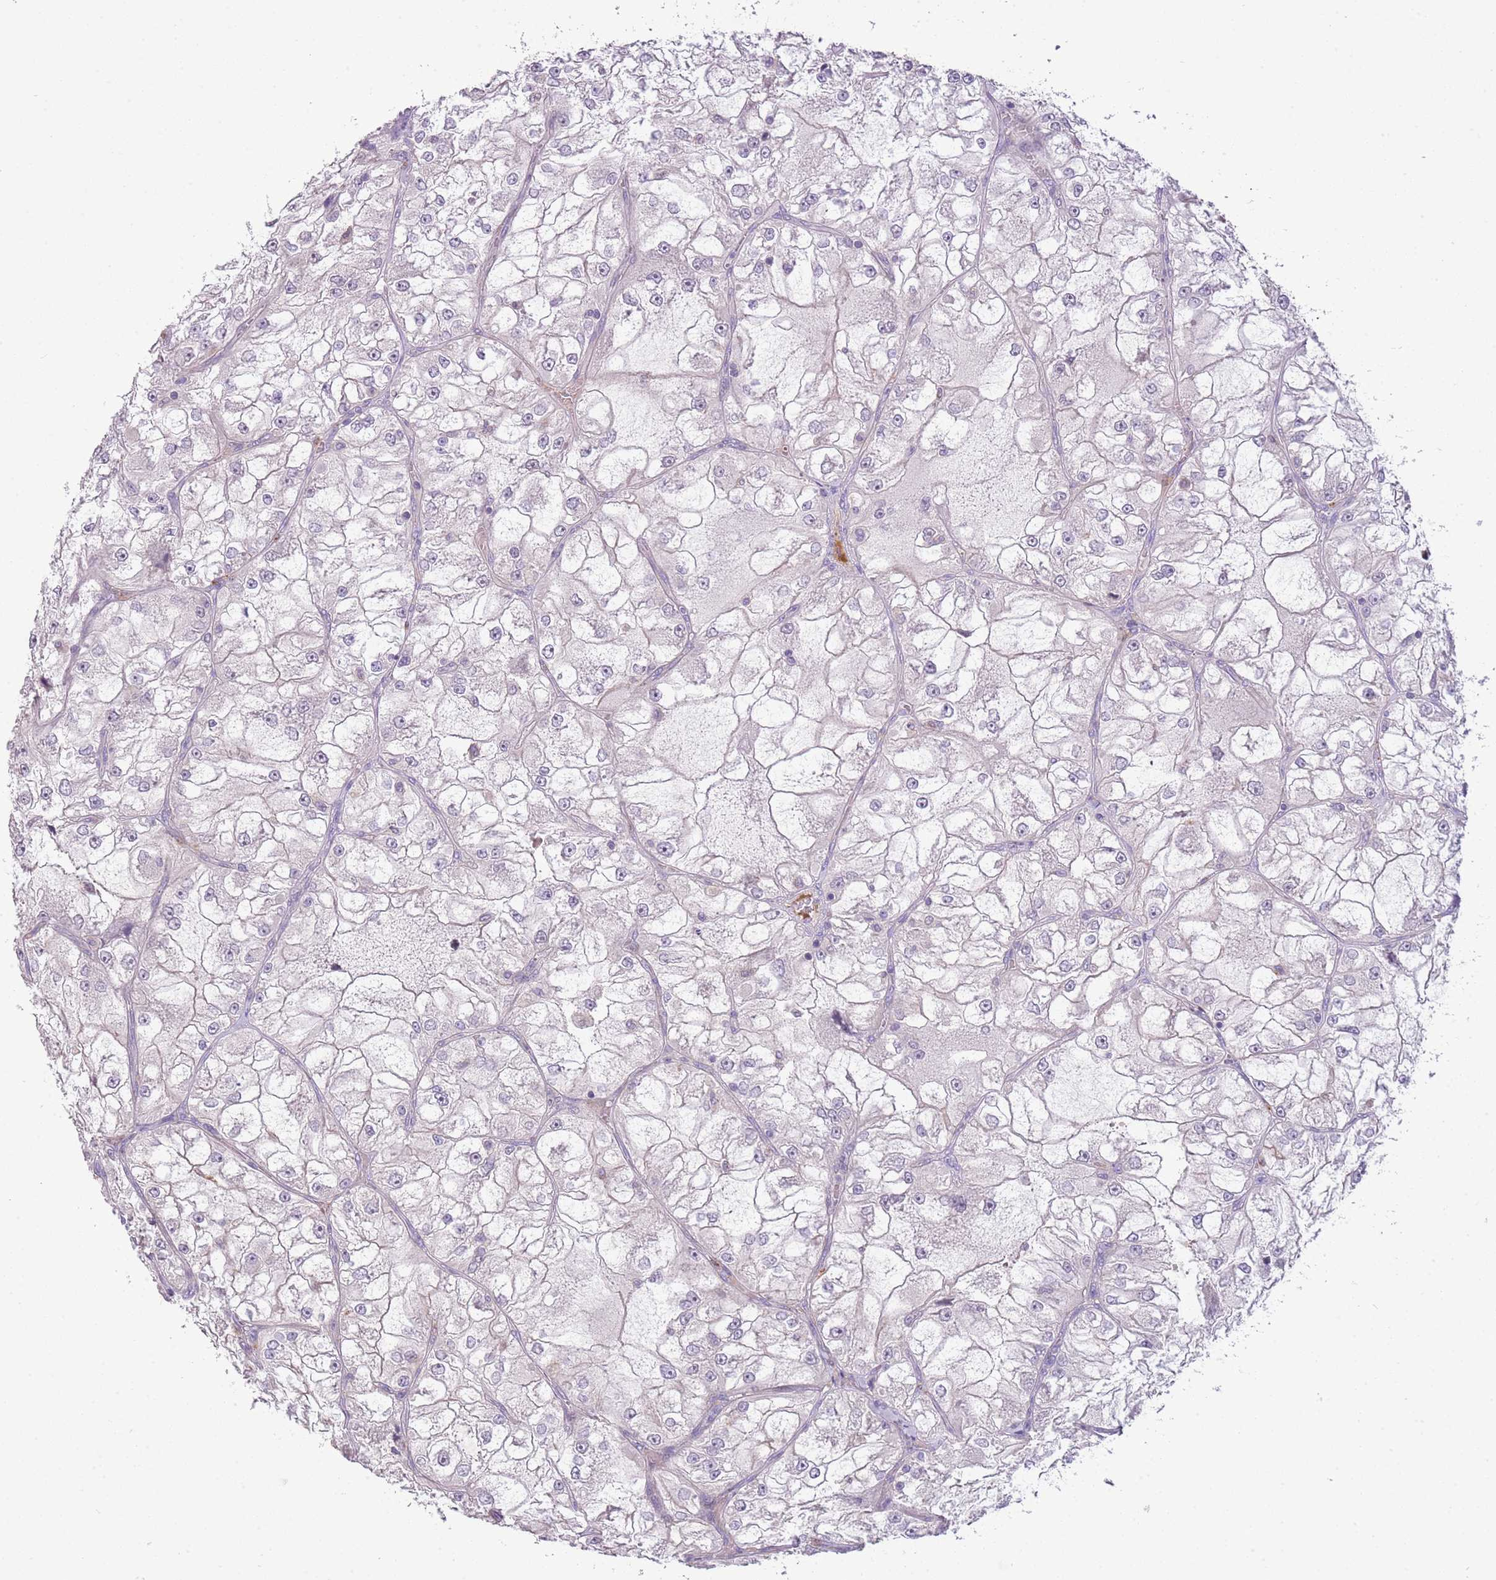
{"staining": {"intensity": "negative", "quantity": "none", "location": "none"}, "tissue": "renal cancer", "cell_type": "Tumor cells", "image_type": "cancer", "snomed": [{"axis": "morphology", "description": "Adenocarcinoma, NOS"}, {"axis": "topography", "description": "Kidney"}], "caption": "There is no significant positivity in tumor cells of renal cancer.", "gene": "SCAMP5", "patient": {"sex": "female", "age": 72}}